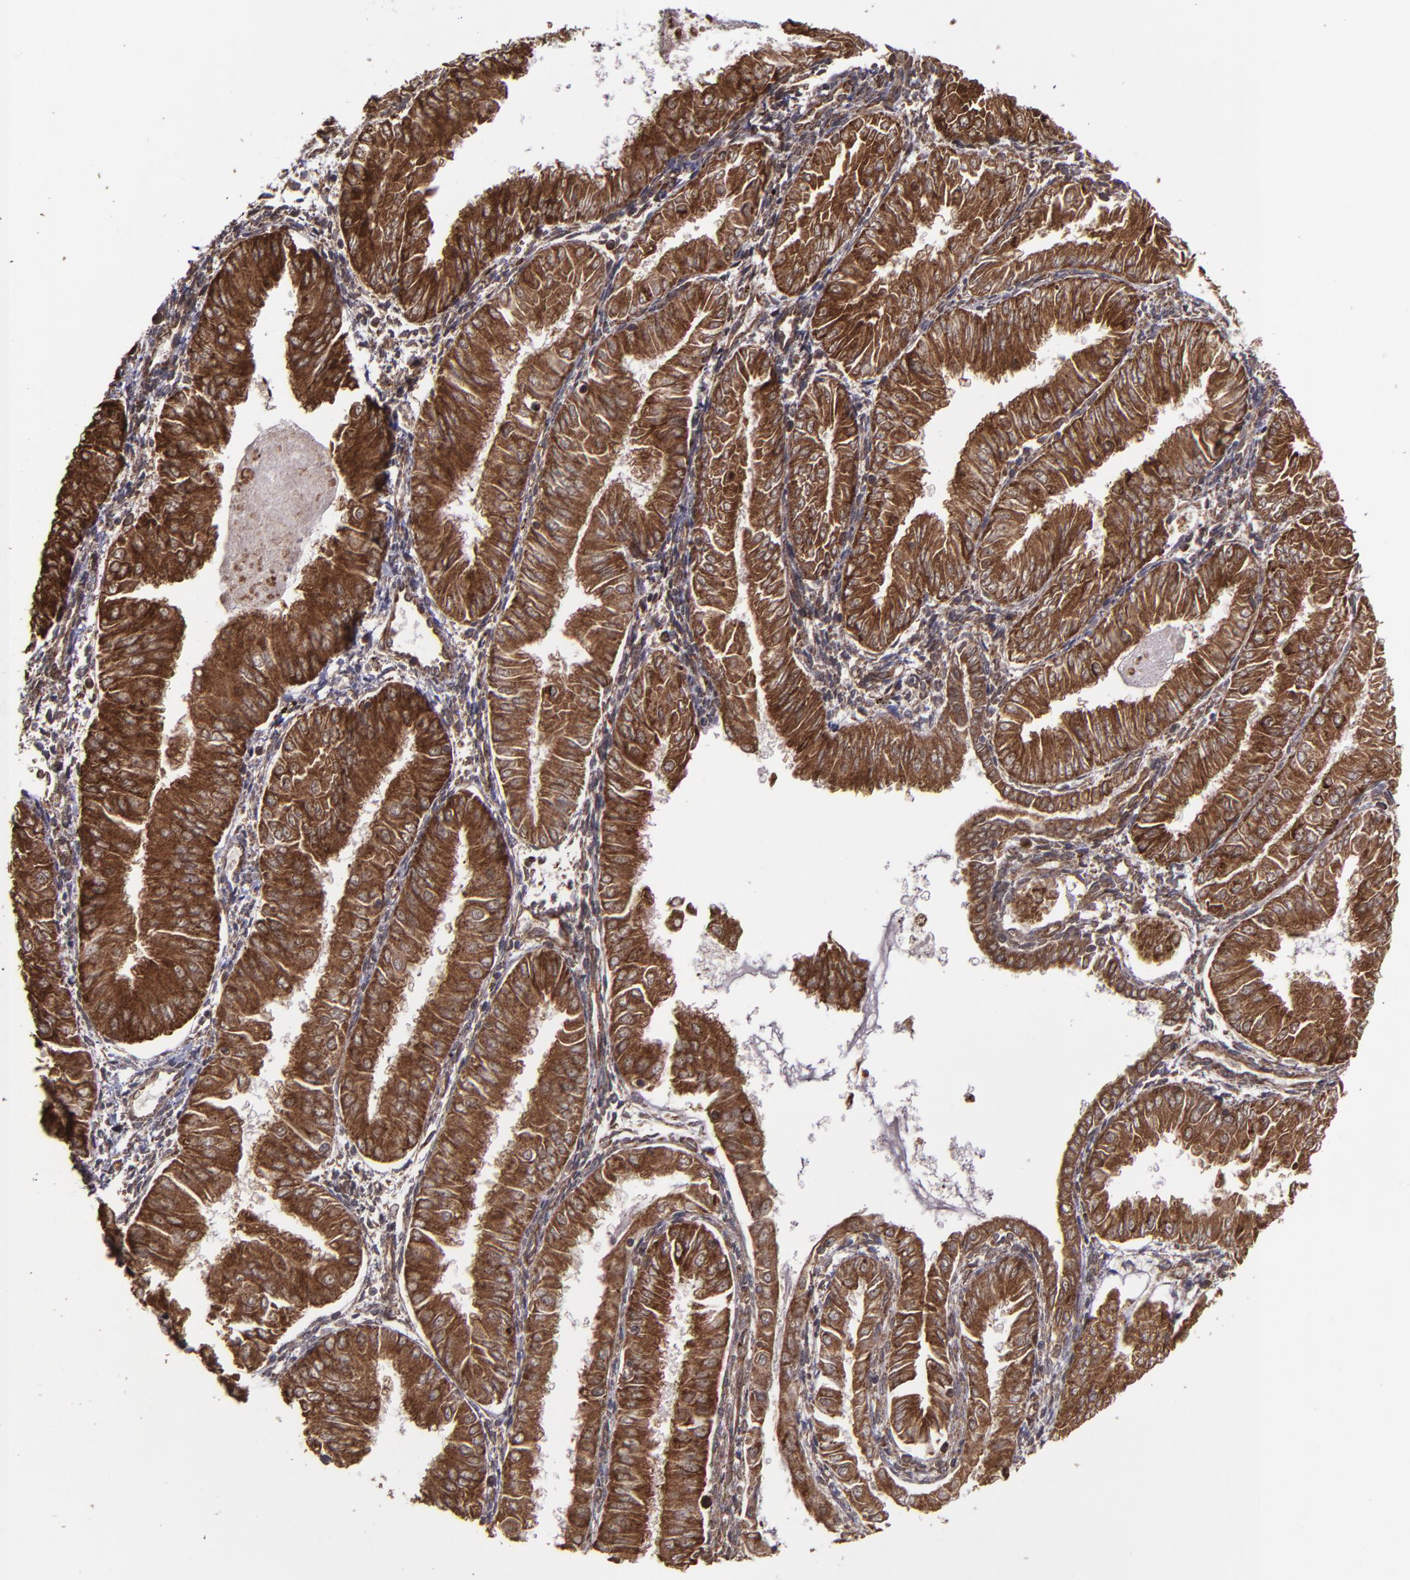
{"staining": {"intensity": "strong", "quantity": ">75%", "location": "cytoplasmic/membranous,nuclear"}, "tissue": "endometrial cancer", "cell_type": "Tumor cells", "image_type": "cancer", "snomed": [{"axis": "morphology", "description": "Adenocarcinoma, NOS"}, {"axis": "topography", "description": "Endometrium"}], "caption": "There is high levels of strong cytoplasmic/membranous and nuclear staining in tumor cells of adenocarcinoma (endometrial), as demonstrated by immunohistochemical staining (brown color).", "gene": "EIF4ENIF1", "patient": {"sex": "female", "age": 53}}